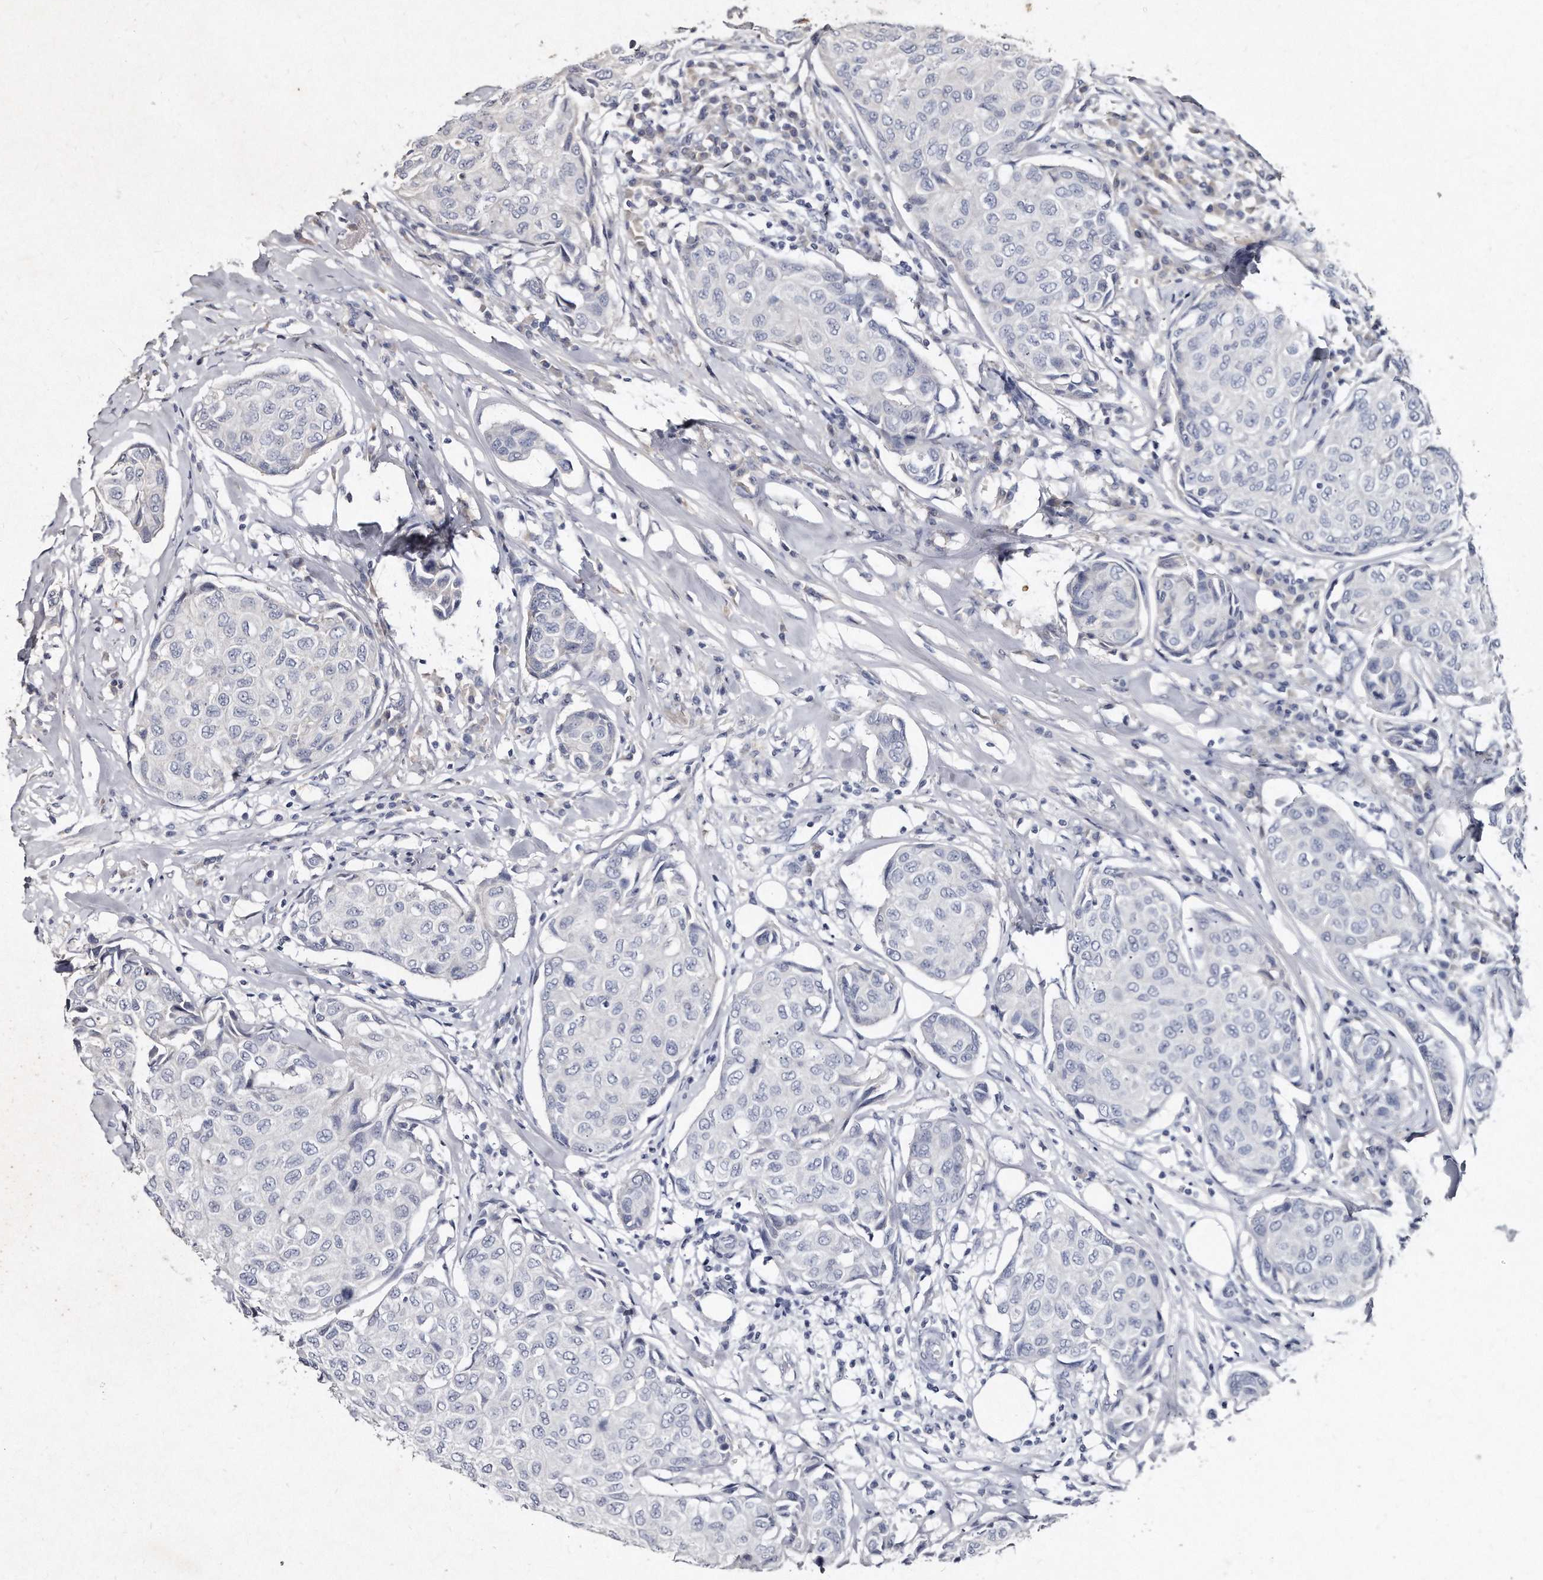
{"staining": {"intensity": "negative", "quantity": "none", "location": "none"}, "tissue": "breast cancer", "cell_type": "Tumor cells", "image_type": "cancer", "snomed": [{"axis": "morphology", "description": "Duct carcinoma"}, {"axis": "topography", "description": "Breast"}], "caption": "Human intraductal carcinoma (breast) stained for a protein using IHC displays no expression in tumor cells.", "gene": "KLHDC3", "patient": {"sex": "female", "age": 80}}